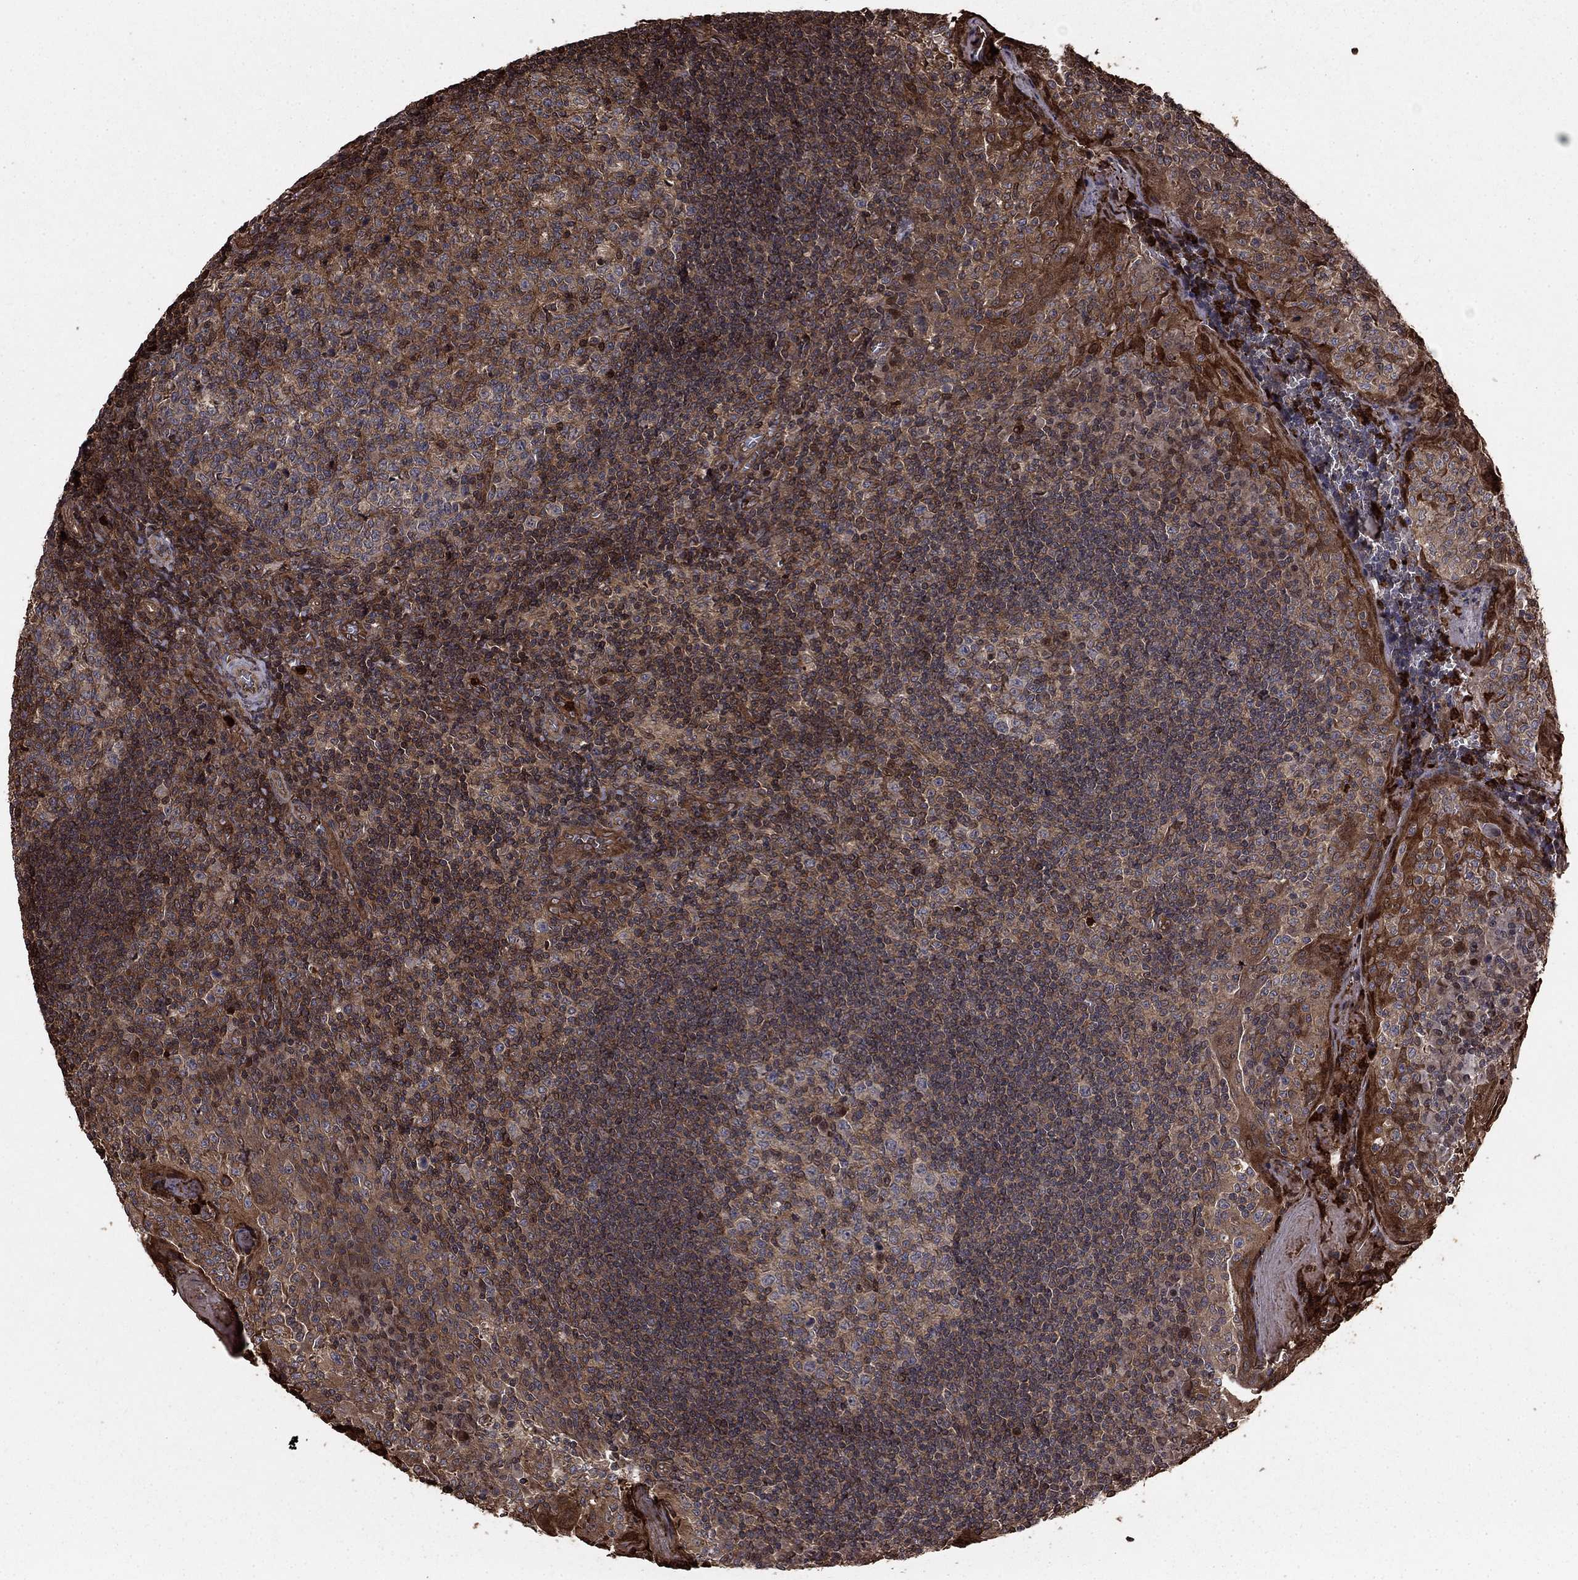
{"staining": {"intensity": "moderate", "quantity": "<25%", "location": "cytoplasmic/membranous,nuclear"}, "tissue": "tonsil", "cell_type": "Germinal center cells", "image_type": "normal", "snomed": [{"axis": "morphology", "description": "Normal tissue, NOS"}, {"axis": "topography", "description": "Tonsil"}], "caption": "Immunohistochemical staining of unremarkable human tonsil demonstrates low levels of moderate cytoplasmic/membranous,nuclear positivity in about <25% of germinal center cells.", "gene": "GYG1", "patient": {"sex": "female", "age": 13}}